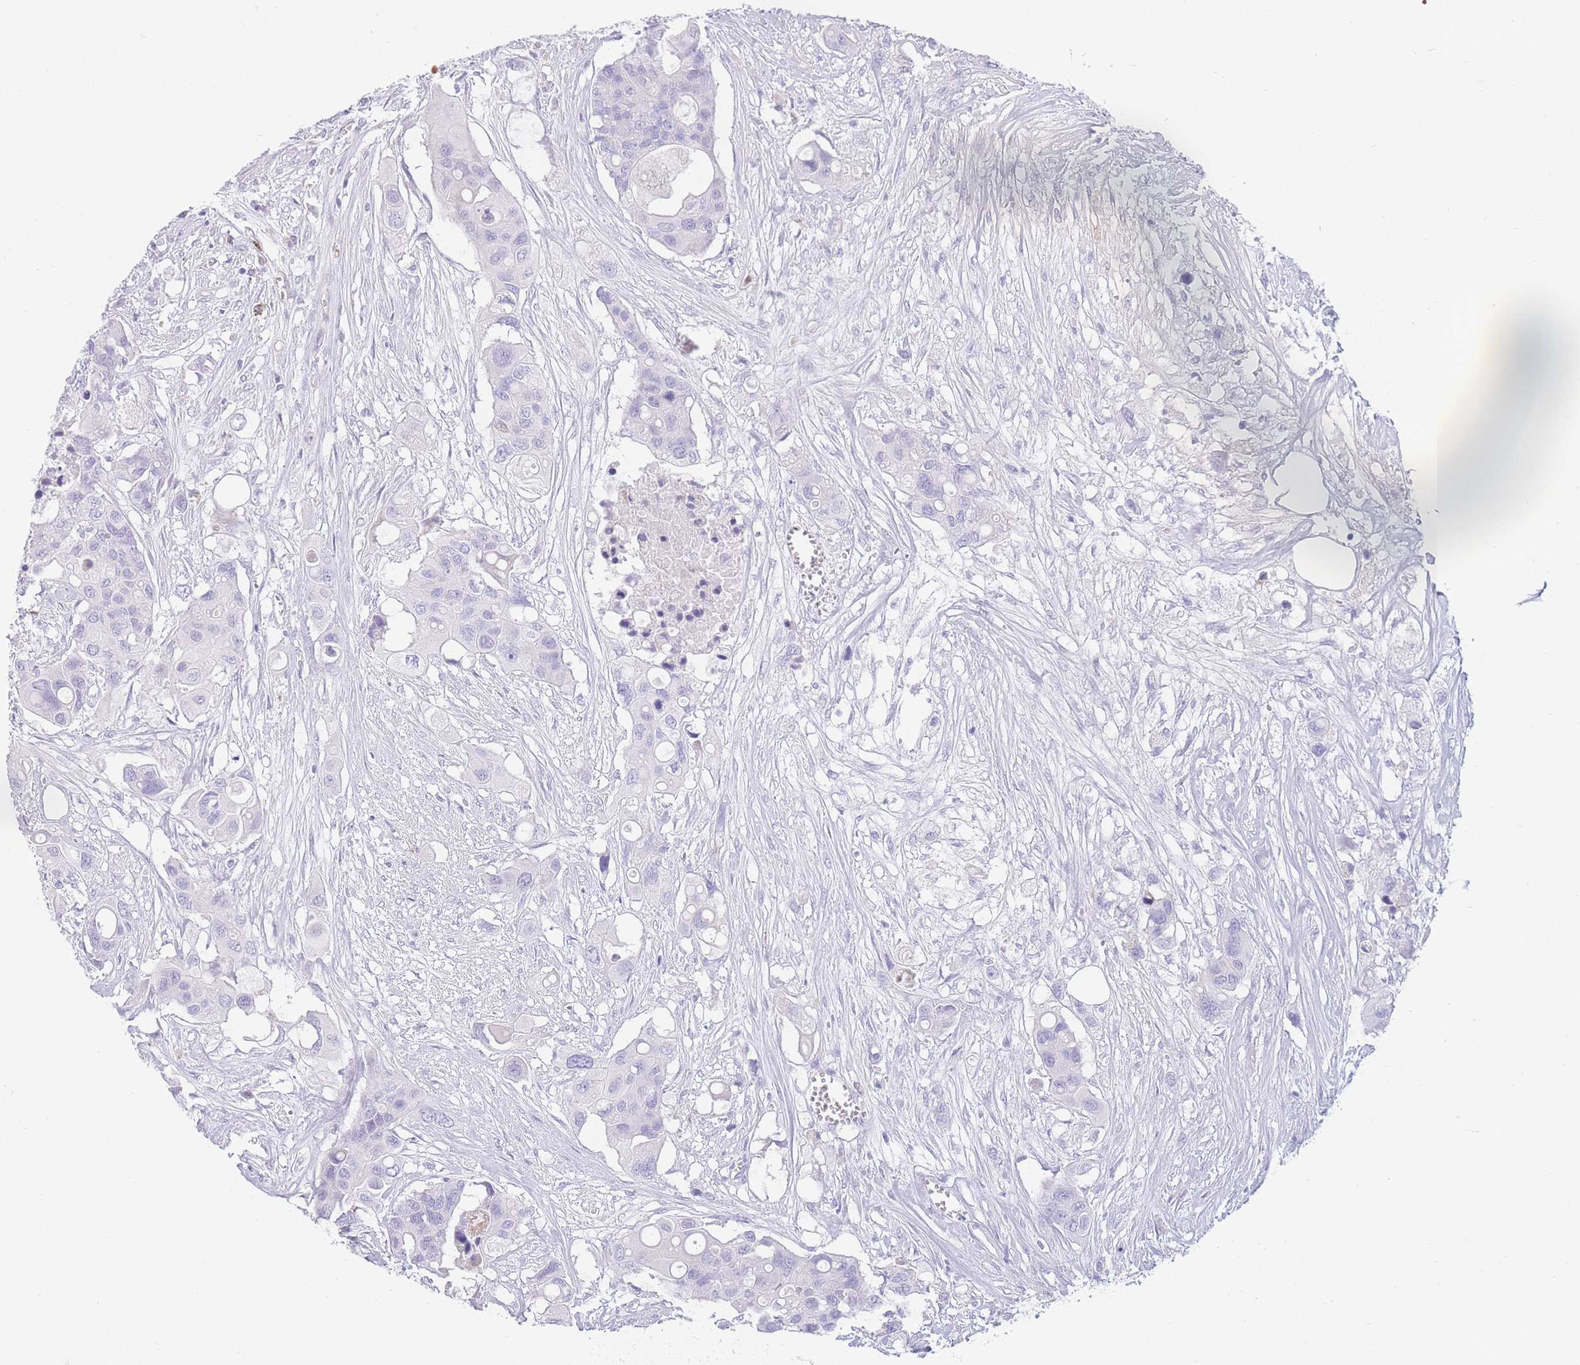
{"staining": {"intensity": "negative", "quantity": "none", "location": "none"}, "tissue": "colorectal cancer", "cell_type": "Tumor cells", "image_type": "cancer", "snomed": [{"axis": "morphology", "description": "Adenocarcinoma, NOS"}, {"axis": "topography", "description": "Colon"}], "caption": "Immunohistochemistry histopathology image of neoplastic tissue: human colorectal cancer stained with DAB shows no significant protein staining in tumor cells.", "gene": "UPK1A", "patient": {"sex": "male", "age": 77}}